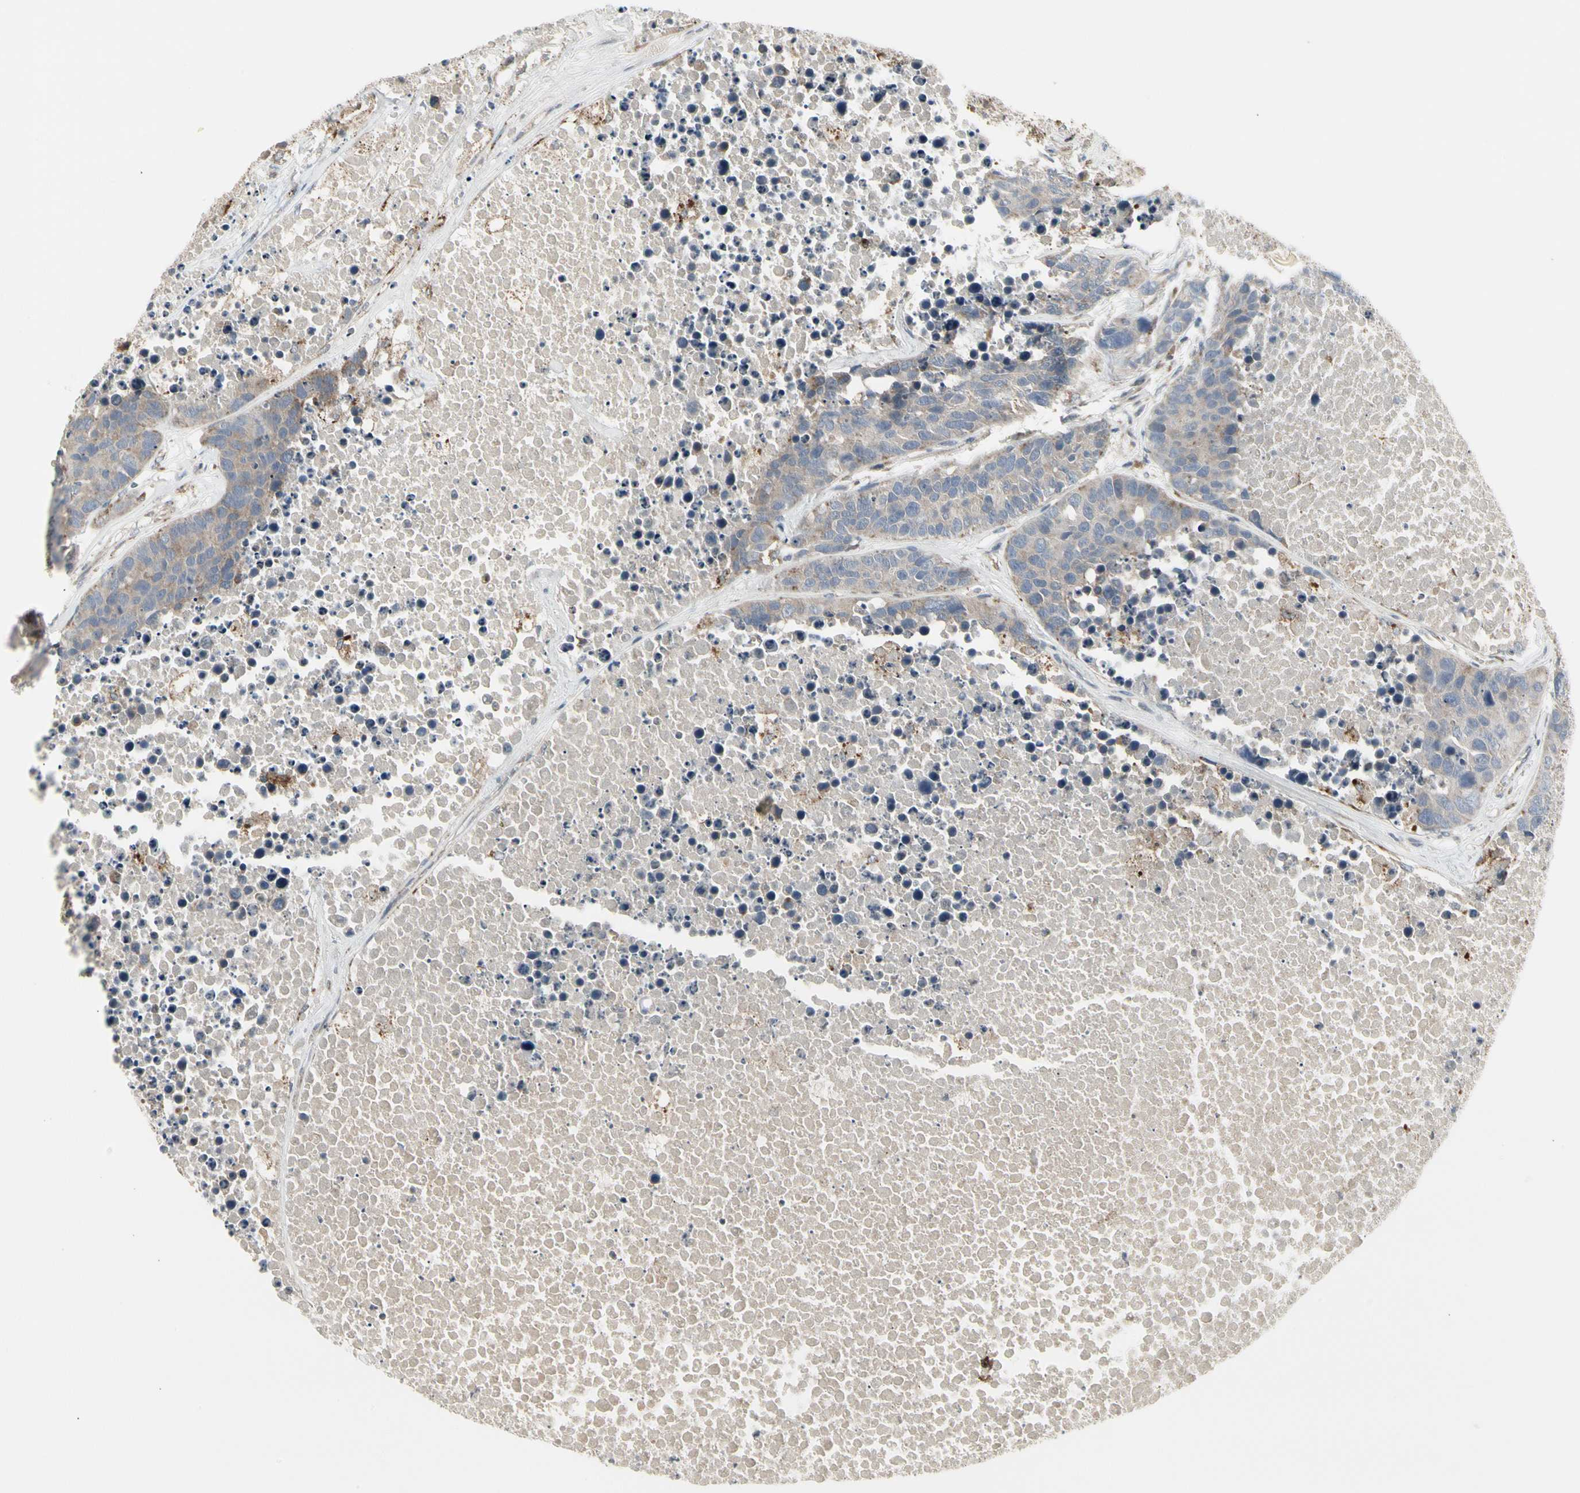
{"staining": {"intensity": "weak", "quantity": "25%-75%", "location": "cytoplasmic/membranous"}, "tissue": "carcinoid", "cell_type": "Tumor cells", "image_type": "cancer", "snomed": [{"axis": "morphology", "description": "Carcinoid, malignant, NOS"}, {"axis": "topography", "description": "Lung"}], "caption": "Human carcinoid (malignant) stained with a brown dye displays weak cytoplasmic/membranous positive staining in approximately 25%-75% of tumor cells.", "gene": "GRN", "patient": {"sex": "male", "age": 60}}